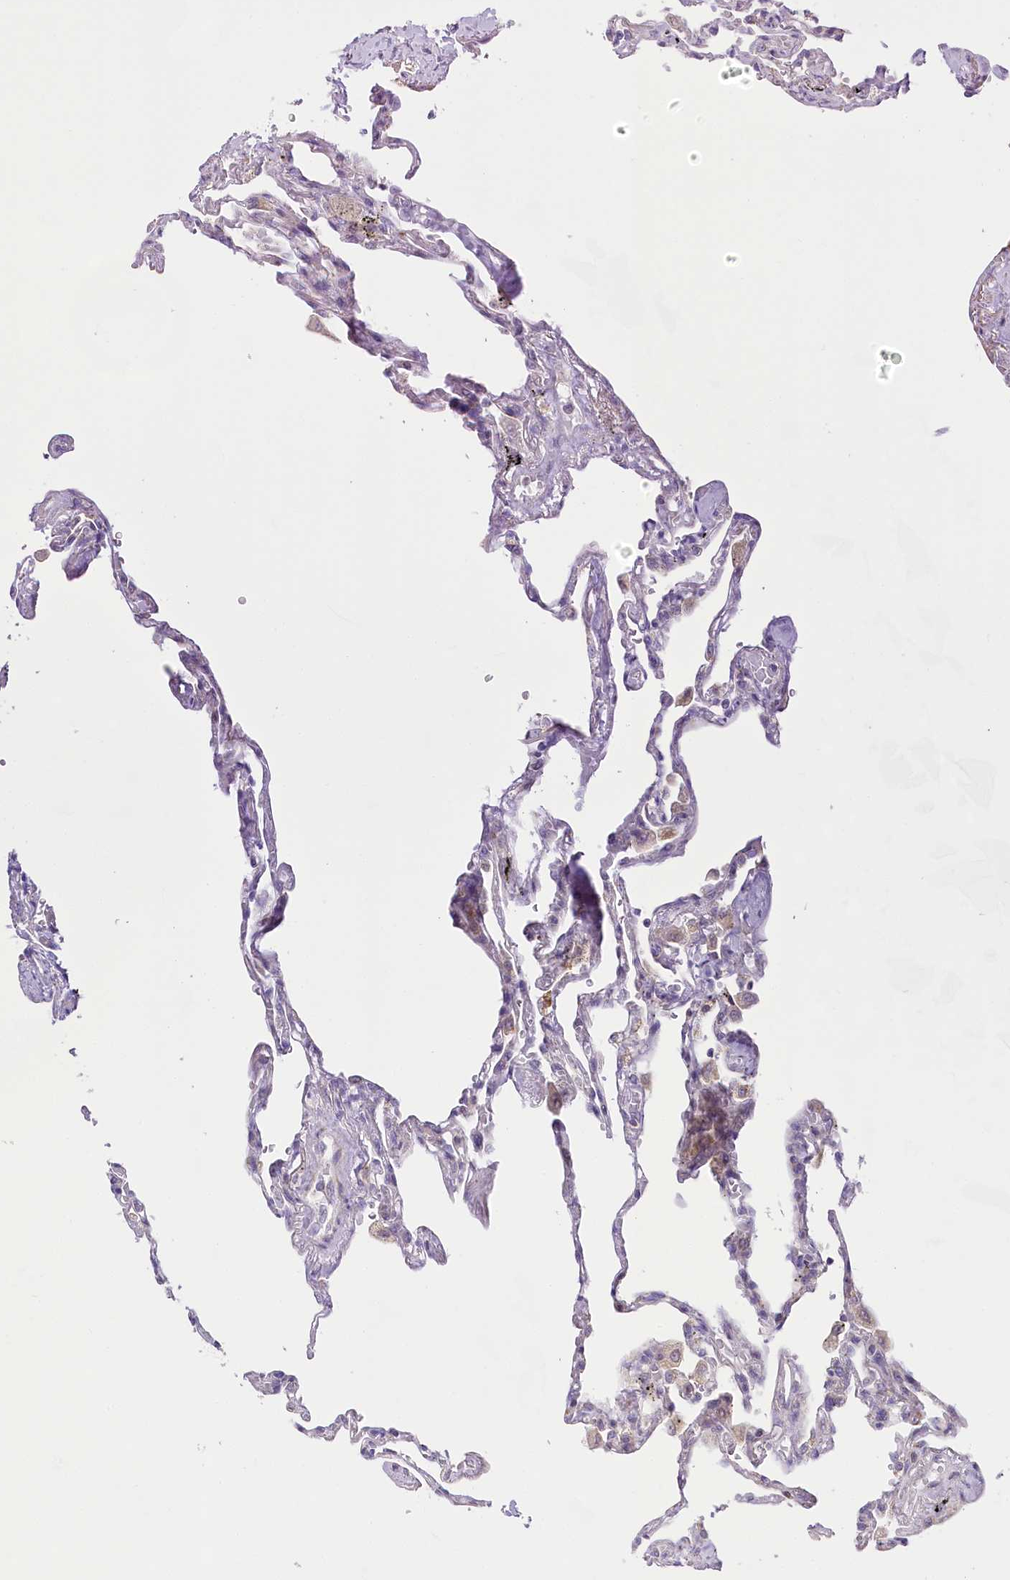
{"staining": {"intensity": "negative", "quantity": "none", "location": "none"}, "tissue": "lung", "cell_type": "Alveolar cells", "image_type": "normal", "snomed": [{"axis": "morphology", "description": "Normal tissue, NOS"}, {"axis": "topography", "description": "Lung"}], "caption": "Immunohistochemistry of benign human lung exhibits no expression in alveolar cells. (DAB (3,3'-diaminobenzidine) IHC, high magnification).", "gene": "CCDC30", "patient": {"sex": "male", "age": 59}}